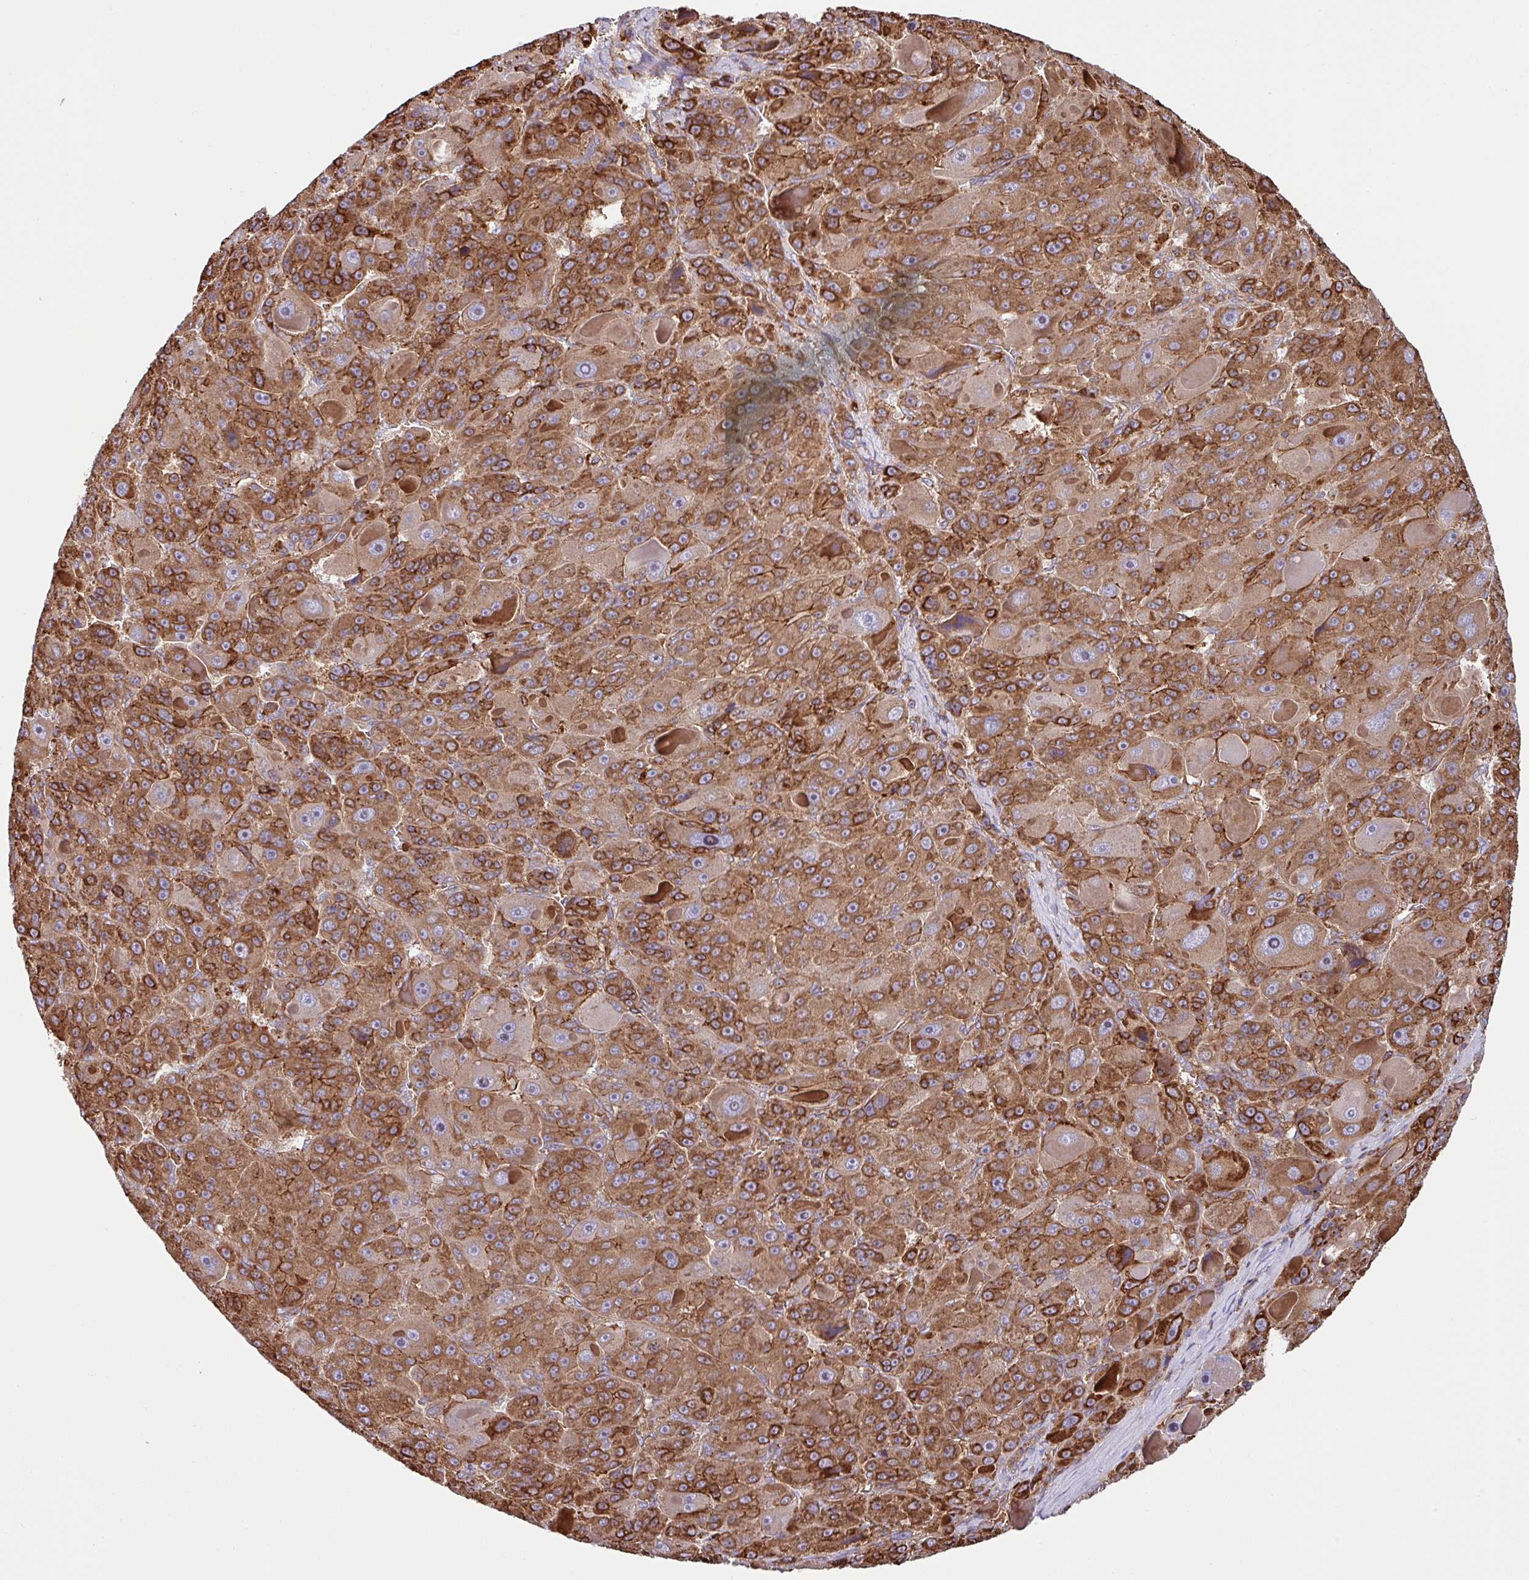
{"staining": {"intensity": "strong", "quantity": ">75%", "location": "cytoplasmic/membranous"}, "tissue": "liver cancer", "cell_type": "Tumor cells", "image_type": "cancer", "snomed": [{"axis": "morphology", "description": "Carcinoma, Hepatocellular, NOS"}, {"axis": "topography", "description": "Liver"}], "caption": "A brown stain shows strong cytoplasmic/membranous expression of a protein in human liver cancer (hepatocellular carcinoma) tumor cells.", "gene": "RIC1", "patient": {"sex": "male", "age": 76}}